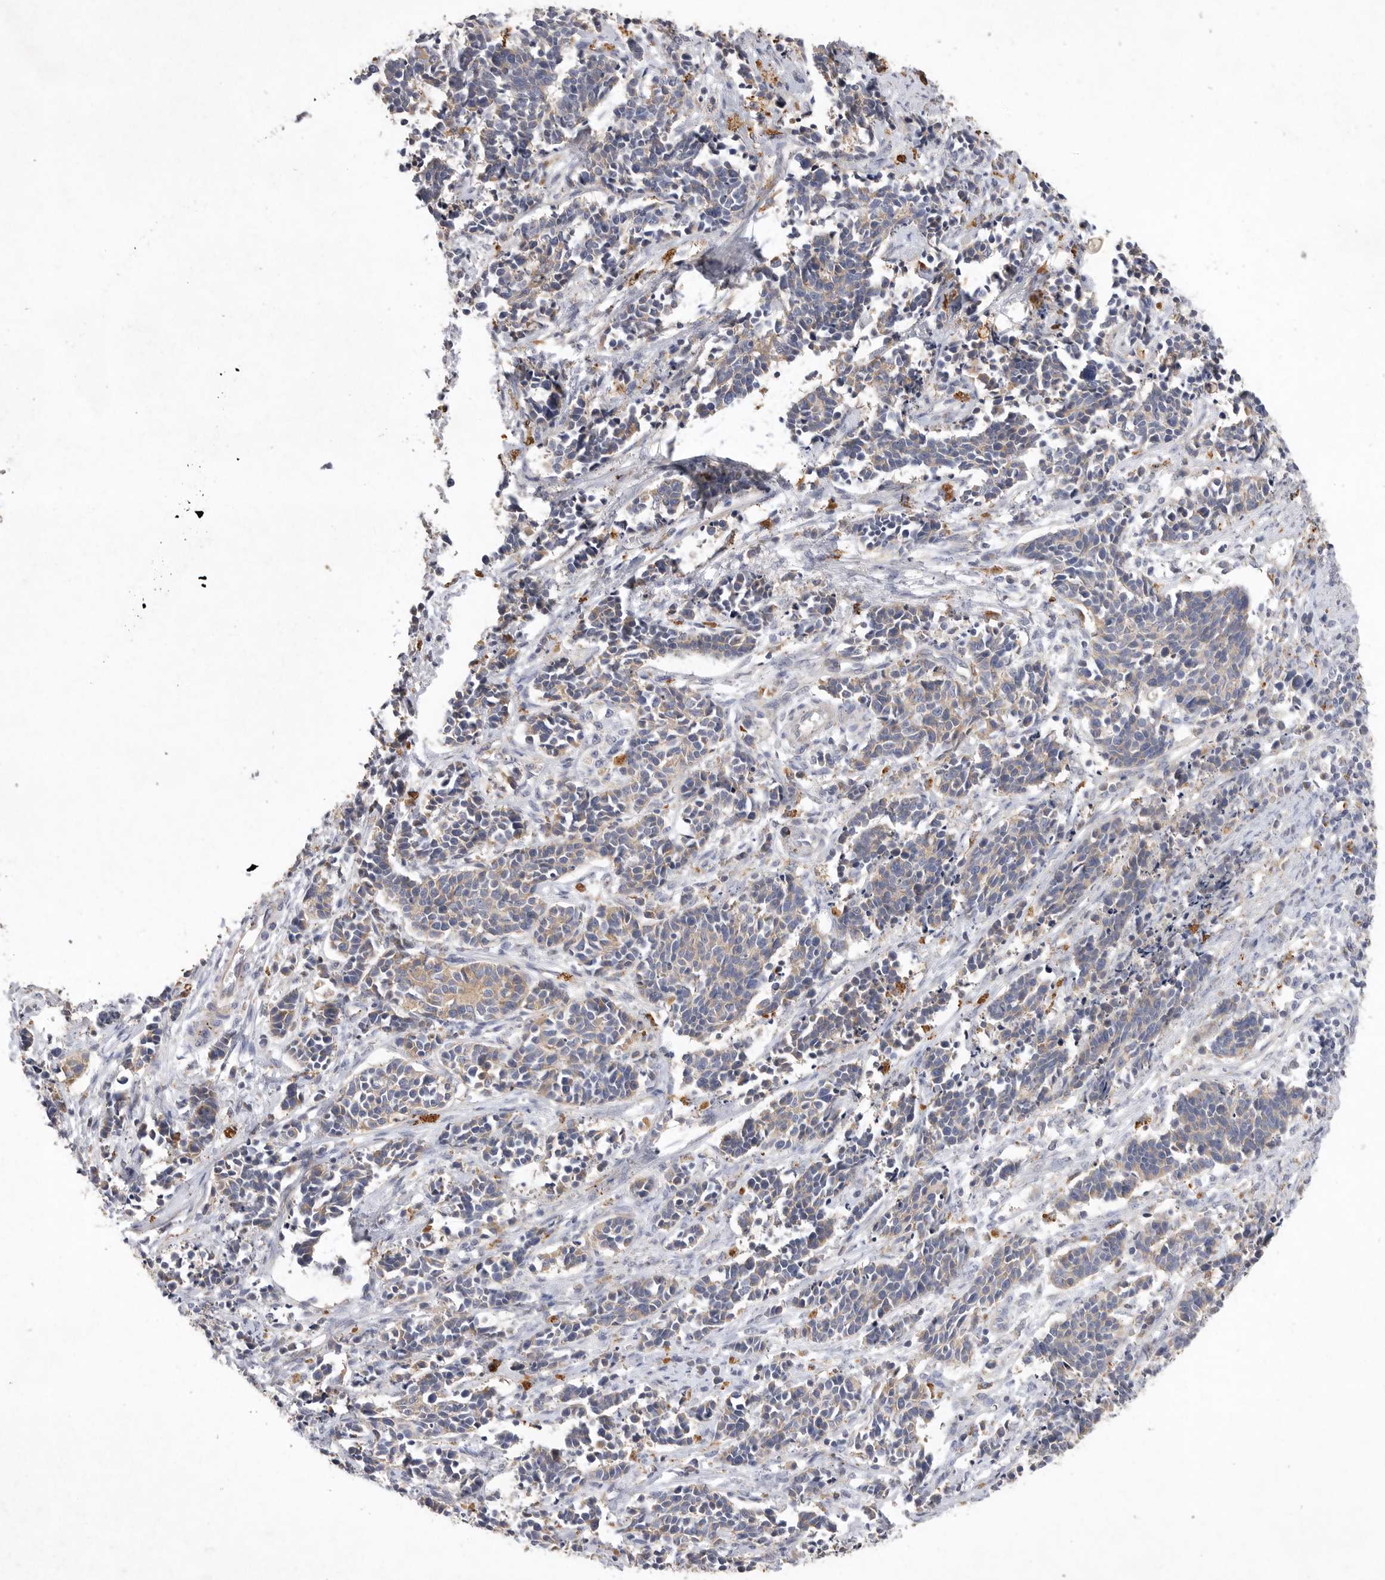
{"staining": {"intensity": "weak", "quantity": "25%-75%", "location": "cytoplasmic/membranous"}, "tissue": "cervical cancer", "cell_type": "Tumor cells", "image_type": "cancer", "snomed": [{"axis": "morphology", "description": "Normal tissue, NOS"}, {"axis": "morphology", "description": "Squamous cell carcinoma, NOS"}, {"axis": "topography", "description": "Cervix"}], "caption": "Weak cytoplasmic/membranous positivity for a protein is identified in about 25%-75% of tumor cells of squamous cell carcinoma (cervical) using immunohistochemistry (IHC).", "gene": "MRPL41", "patient": {"sex": "female", "age": 35}}